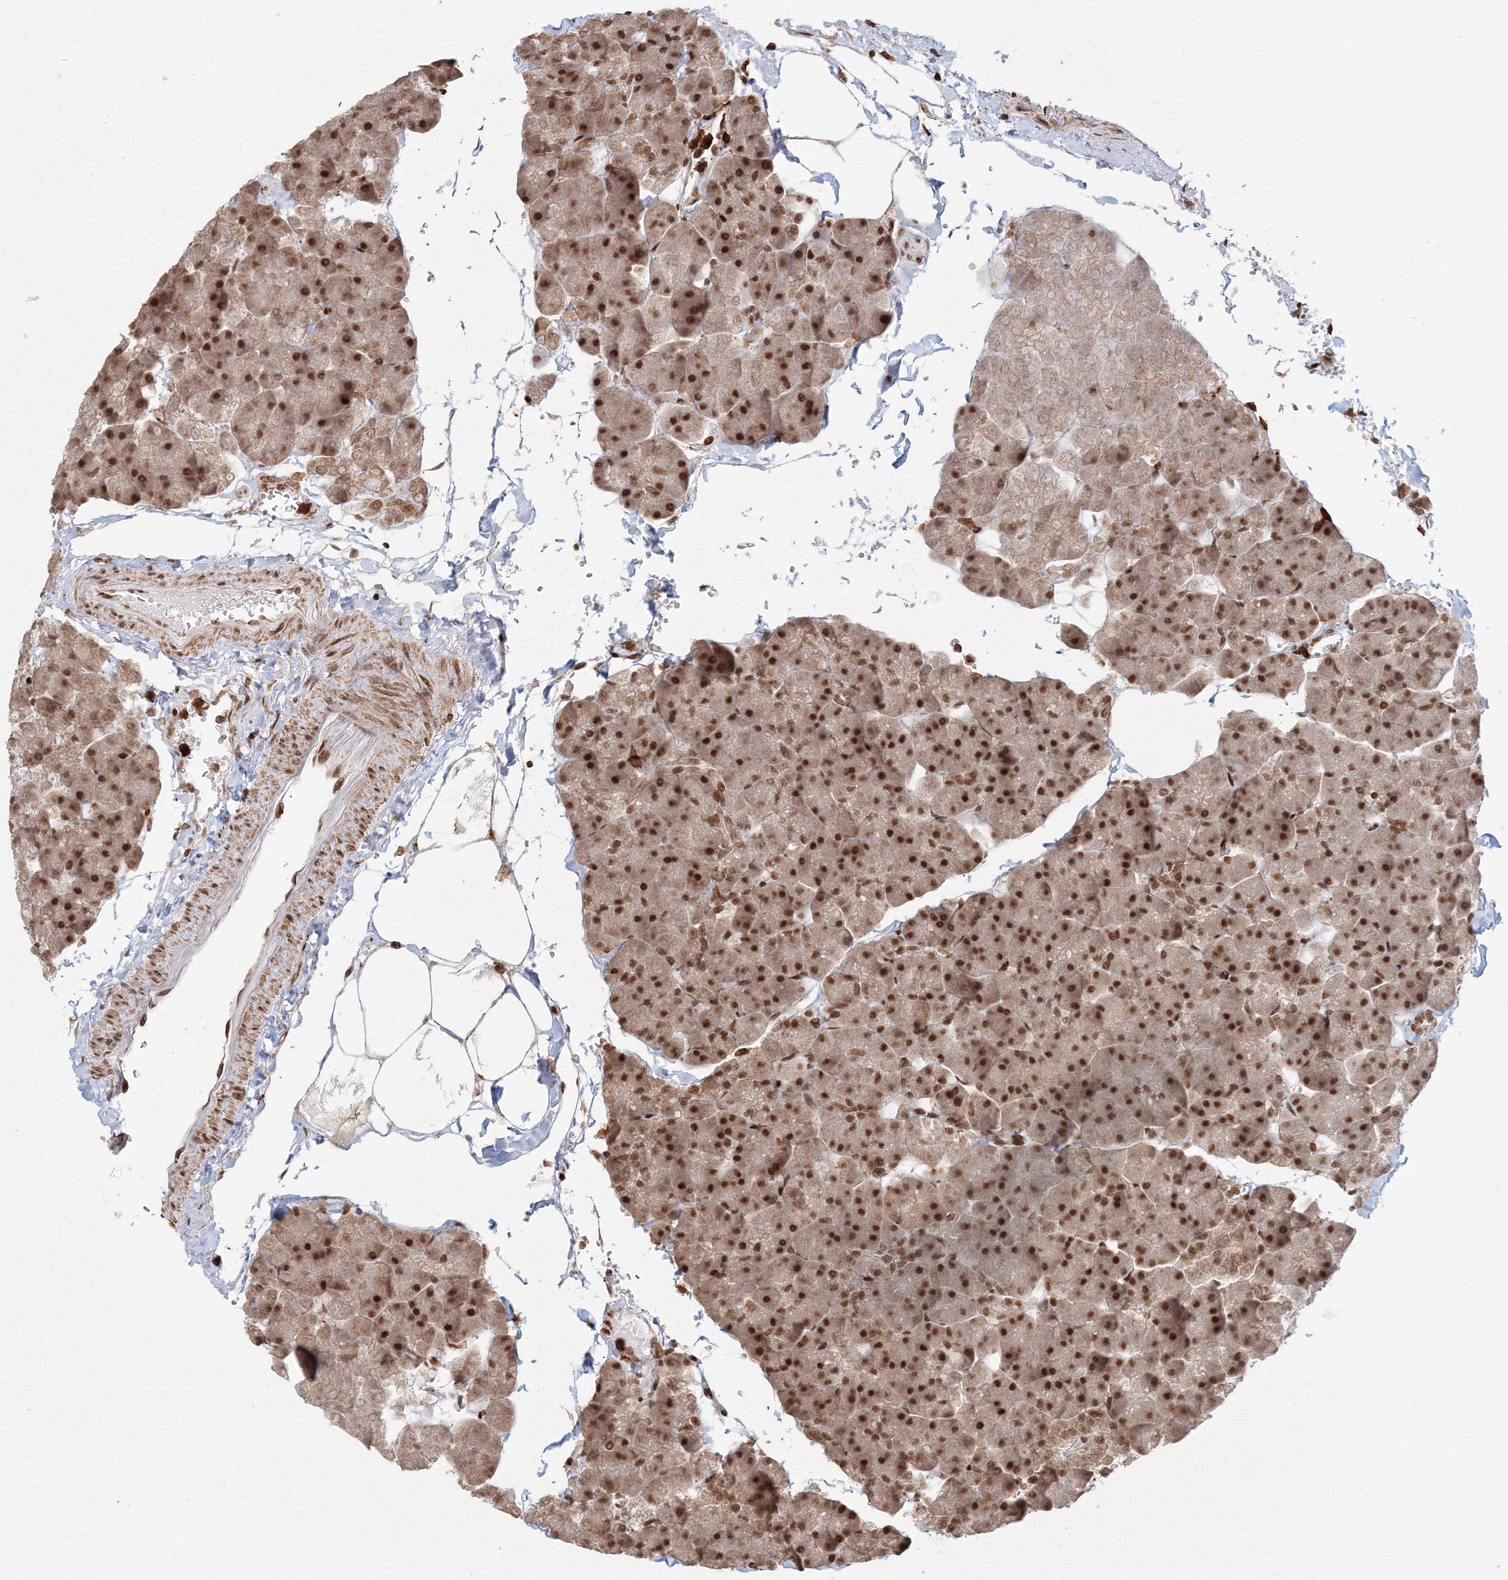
{"staining": {"intensity": "strong", "quantity": ">75%", "location": "nuclear"}, "tissue": "pancreas", "cell_type": "Exocrine glandular cells", "image_type": "normal", "snomed": [{"axis": "morphology", "description": "Normal tissue, NOS"}, {"axis": "topography", "description": "Pancreas"}], "caption": "Normal pancreas reveals strong nuclear staining in approximately >75% of exocrine glandular cells, visualized by immunohistochemistry.", "gene": "KIF20A", "patient": {"sex": "male", "age": 35}}